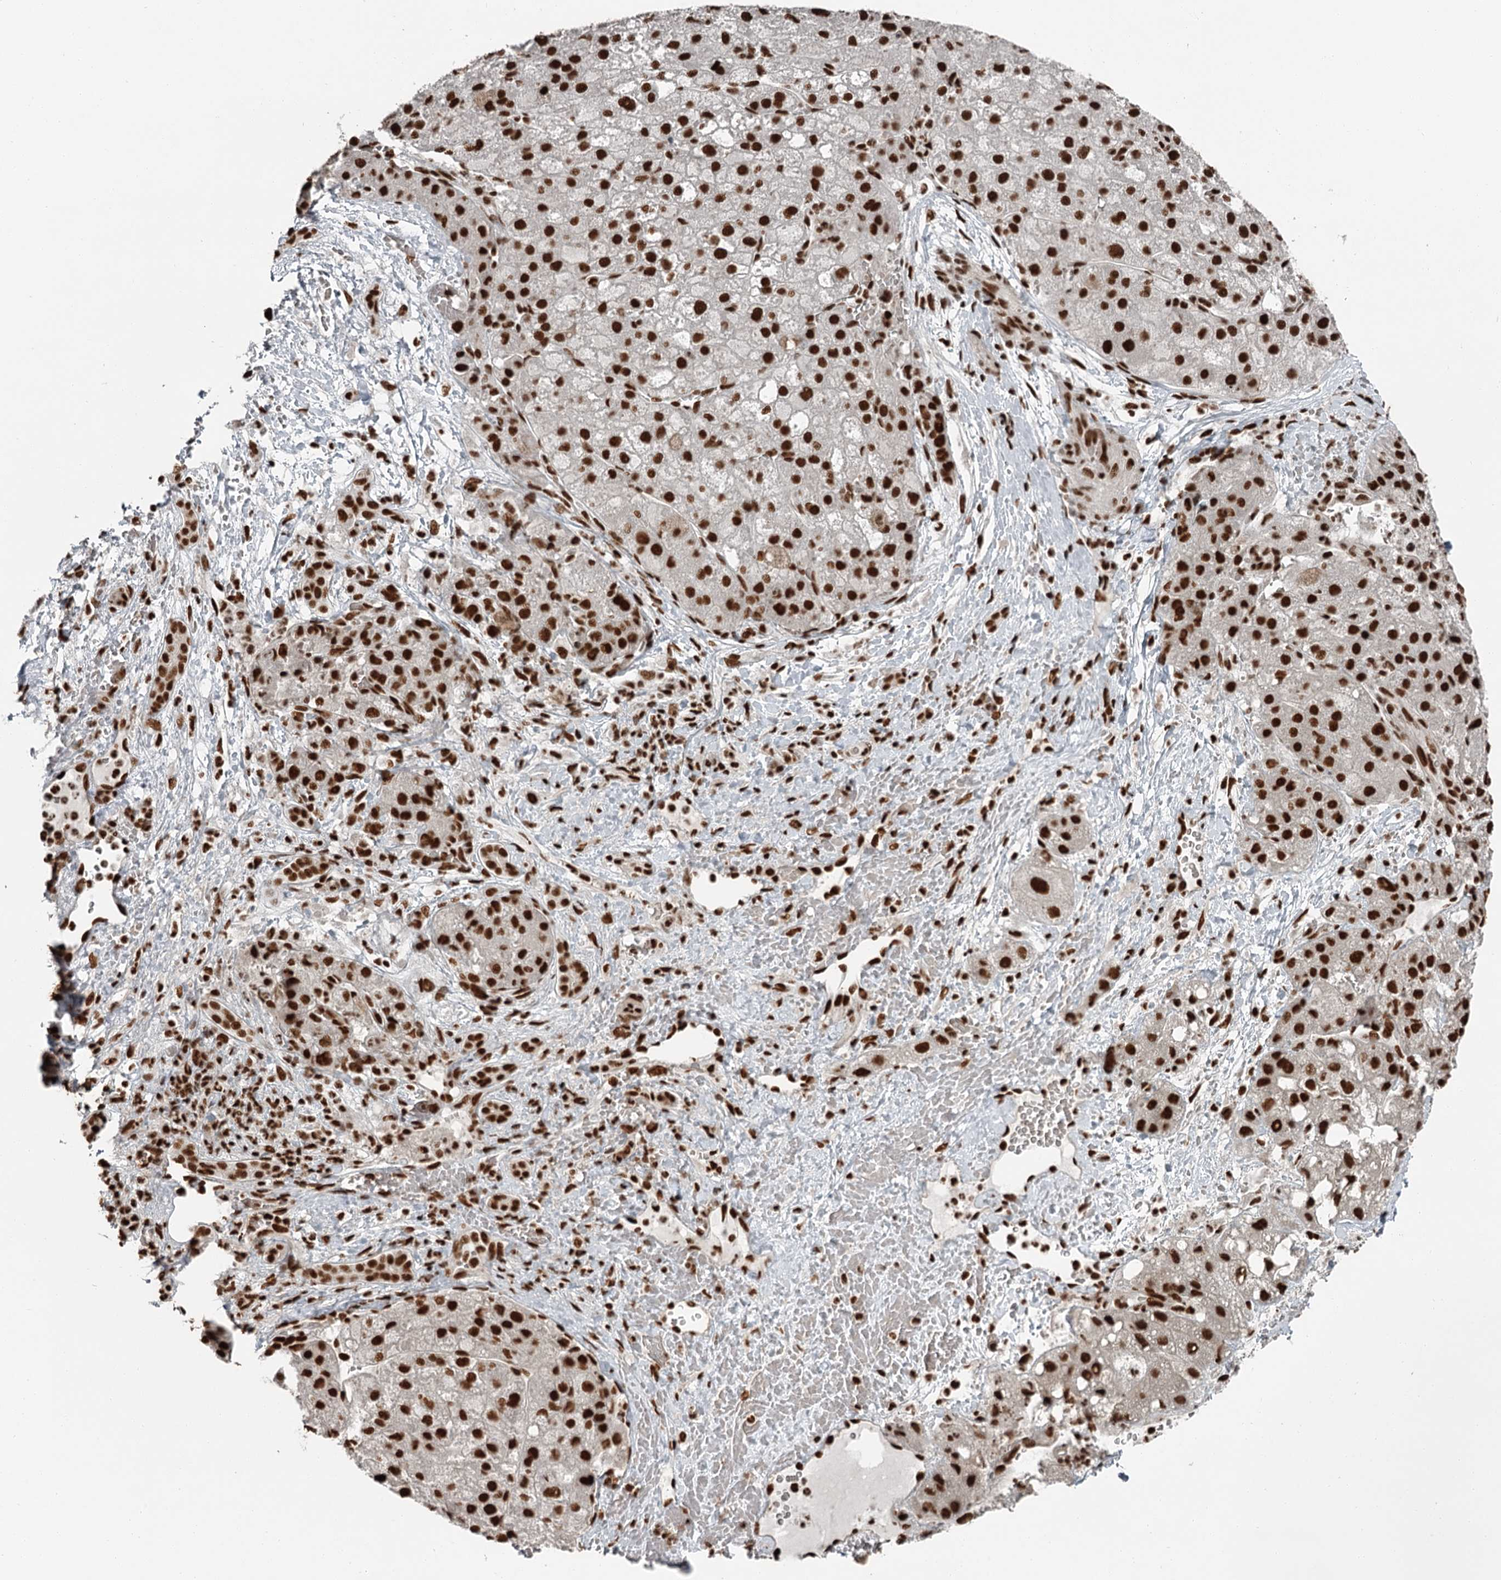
{"staining": {"intensity": "strong", "quantity": ">75%", "location": "nuclear"}, "tissue": "liver cancer", "cell_type": "Tumor cells", "image_type": "cancer", "snomed": [{"axis": "morphology", "description": "Normal tissue, NOS"}, {"axis": "morphology", "description": "Carcinoma, Hepatocellular, NOS"}, {"axis": "topography", "description": "Liver"}], "caption": "Liver cancer (hepatocellular carcinoma) stained with DAB immunohistochemistry shows high levels of strong nuclear positivity in approximately >75% of tumor cells.", "gene": "RBBP7", "patient": {"sex": "male", "age": 57}}